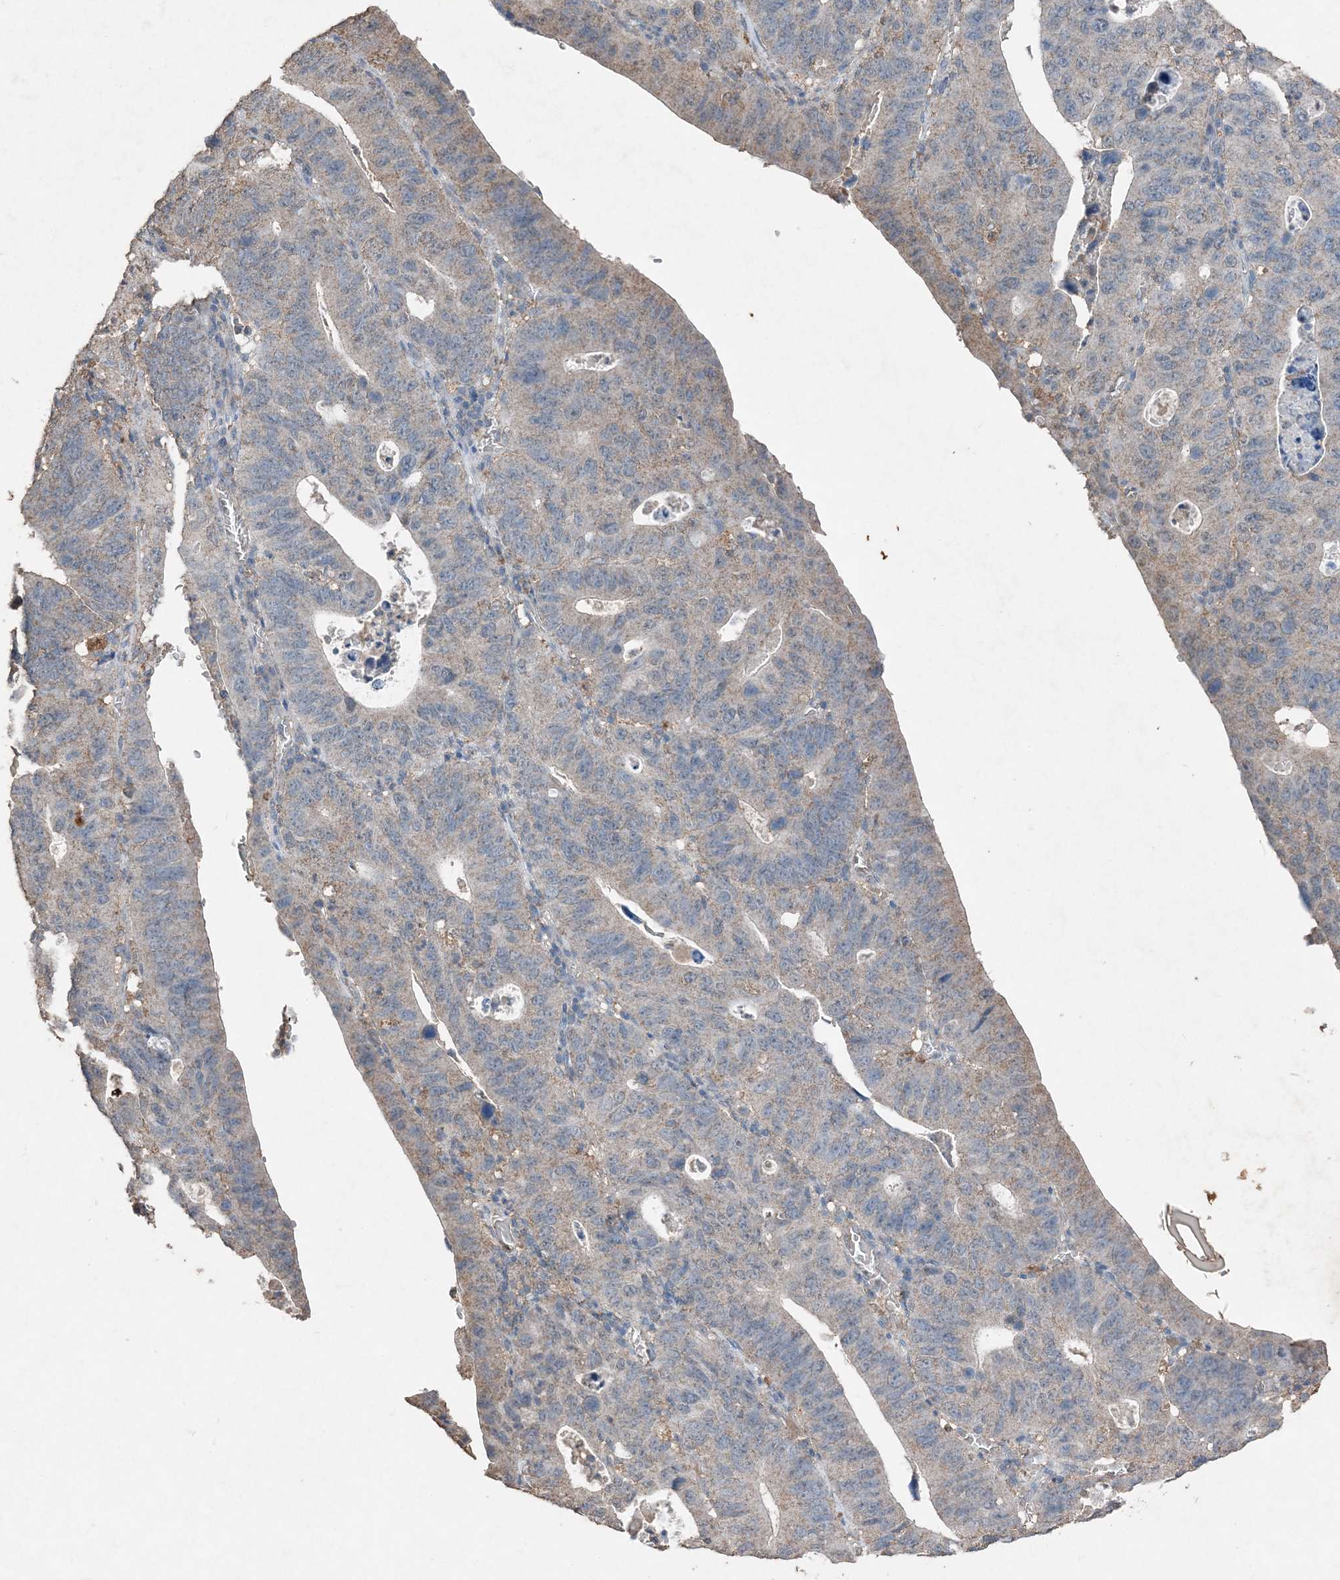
{"staining": {"intensity": "weak", "quantity": "<25%", "location": "cytoplasmic/membranous"}, "tissue": "stomach cancer", "cell_type": "Tumor cells", "image_type": "cancer", "snomed": [{"axis": "morphology", "description": "Adenocarcinoma, NOS"}, {"axis": "topography", "description": "Stomach"}], "caption": "IHC image of neoplastic tissue: adenocarcinoma (stomach) stained with DAB shows no significant protein expression in tumor cells.", "gene": "FCN3", "patient": {"sex": "male", "age": 59}}